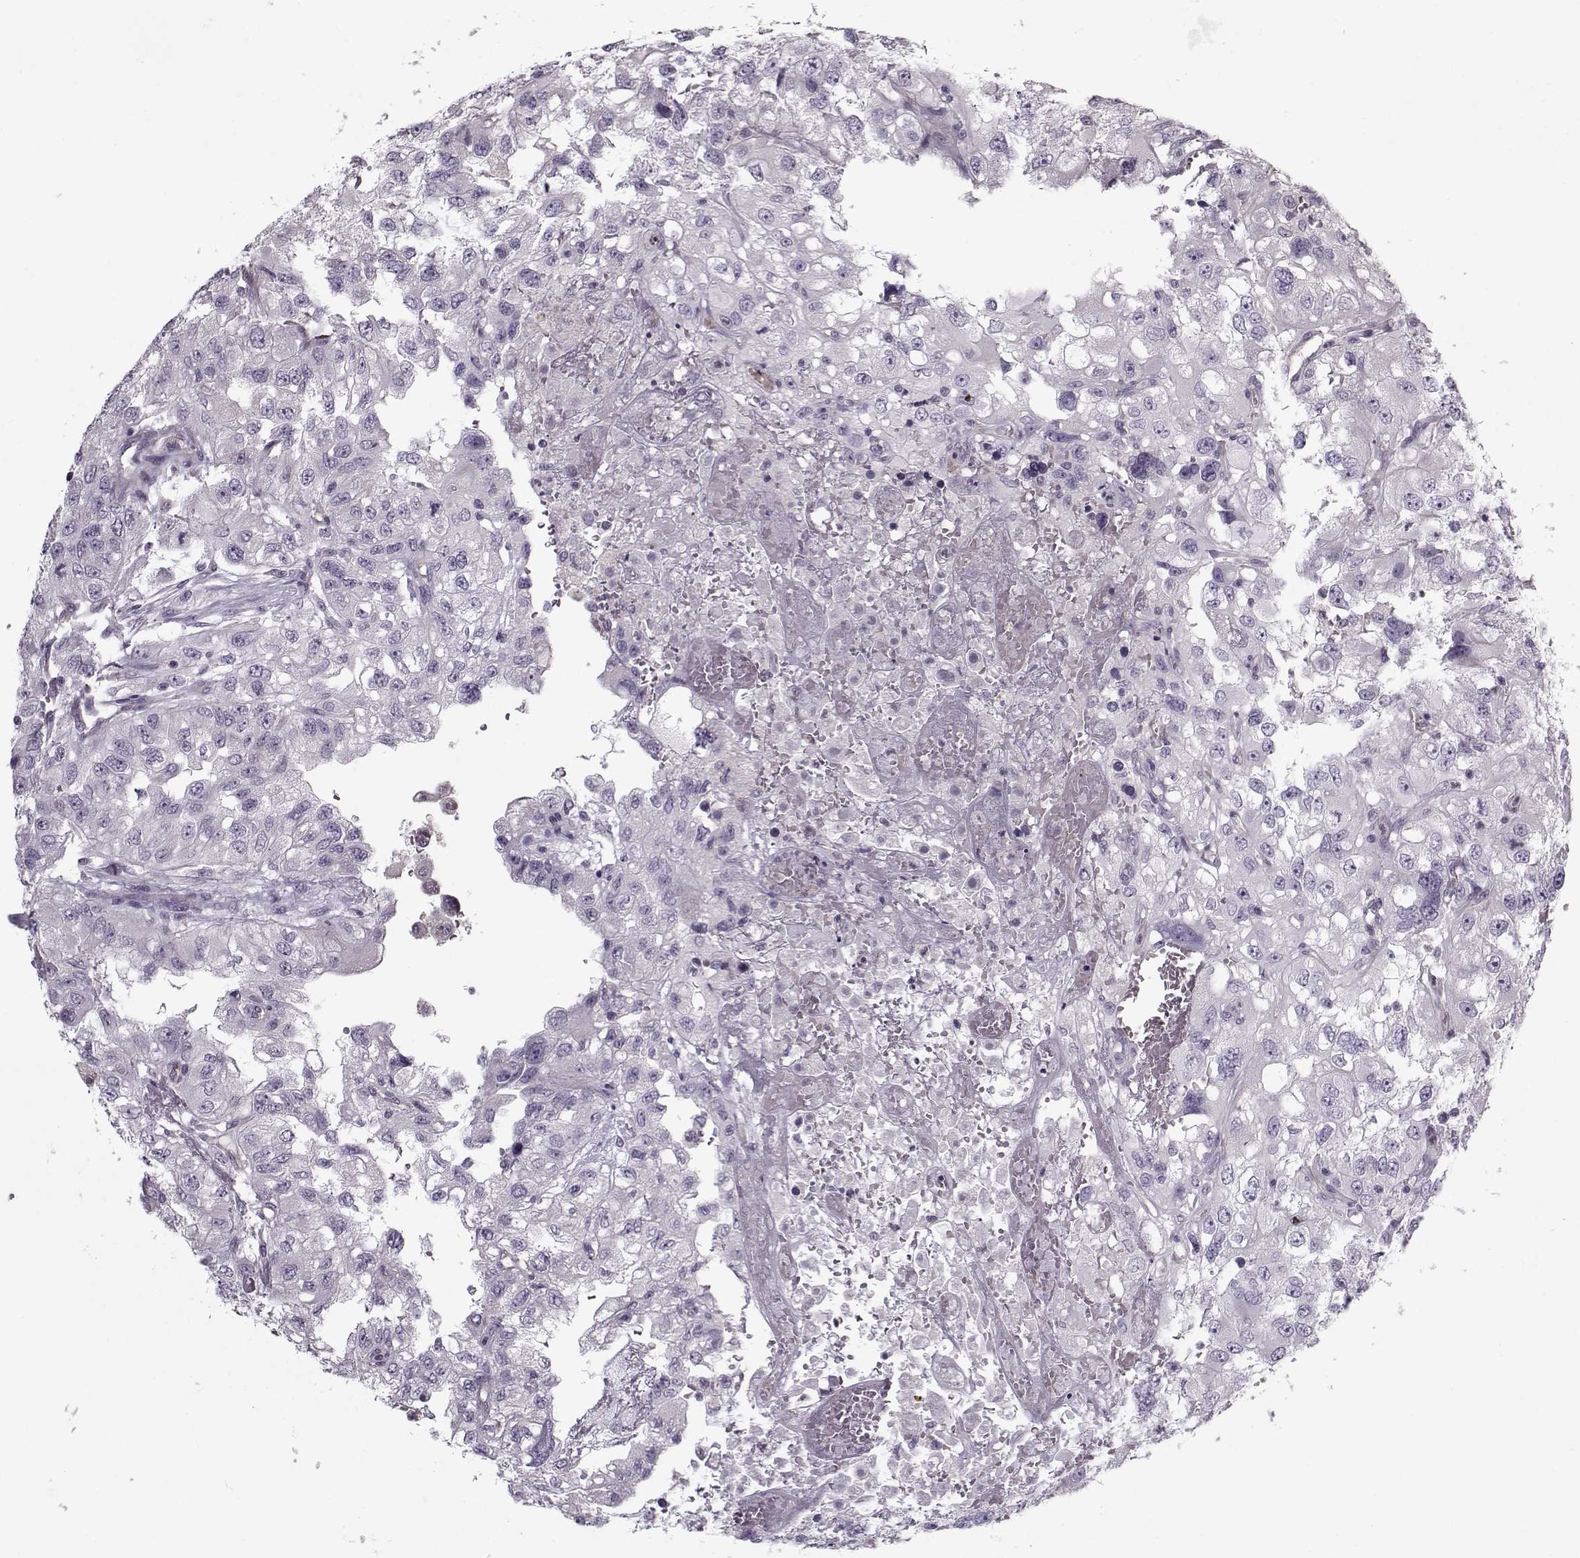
{"staining": {"intensity": "negative", "quantity": "none", "location": "none"}, "tissue": "renal cancer", "cell_type": "Tumor cells", "image_type": "cancer", "snomed": [{"axis": "morphology", "description": "Adenocarcinoma, NOS"}, {"axis": "topography", "description": "Kidney"}], "caption": "The histopathology image reveals no staining of tumor cells in renal adenocarcinoma. (DAB (3,3'-diaminobenzidine) immunohistochemistry with hematoxylin counter stain).", "gene": "ACOT11", "patient": {"sex": "male", "age": 64}}